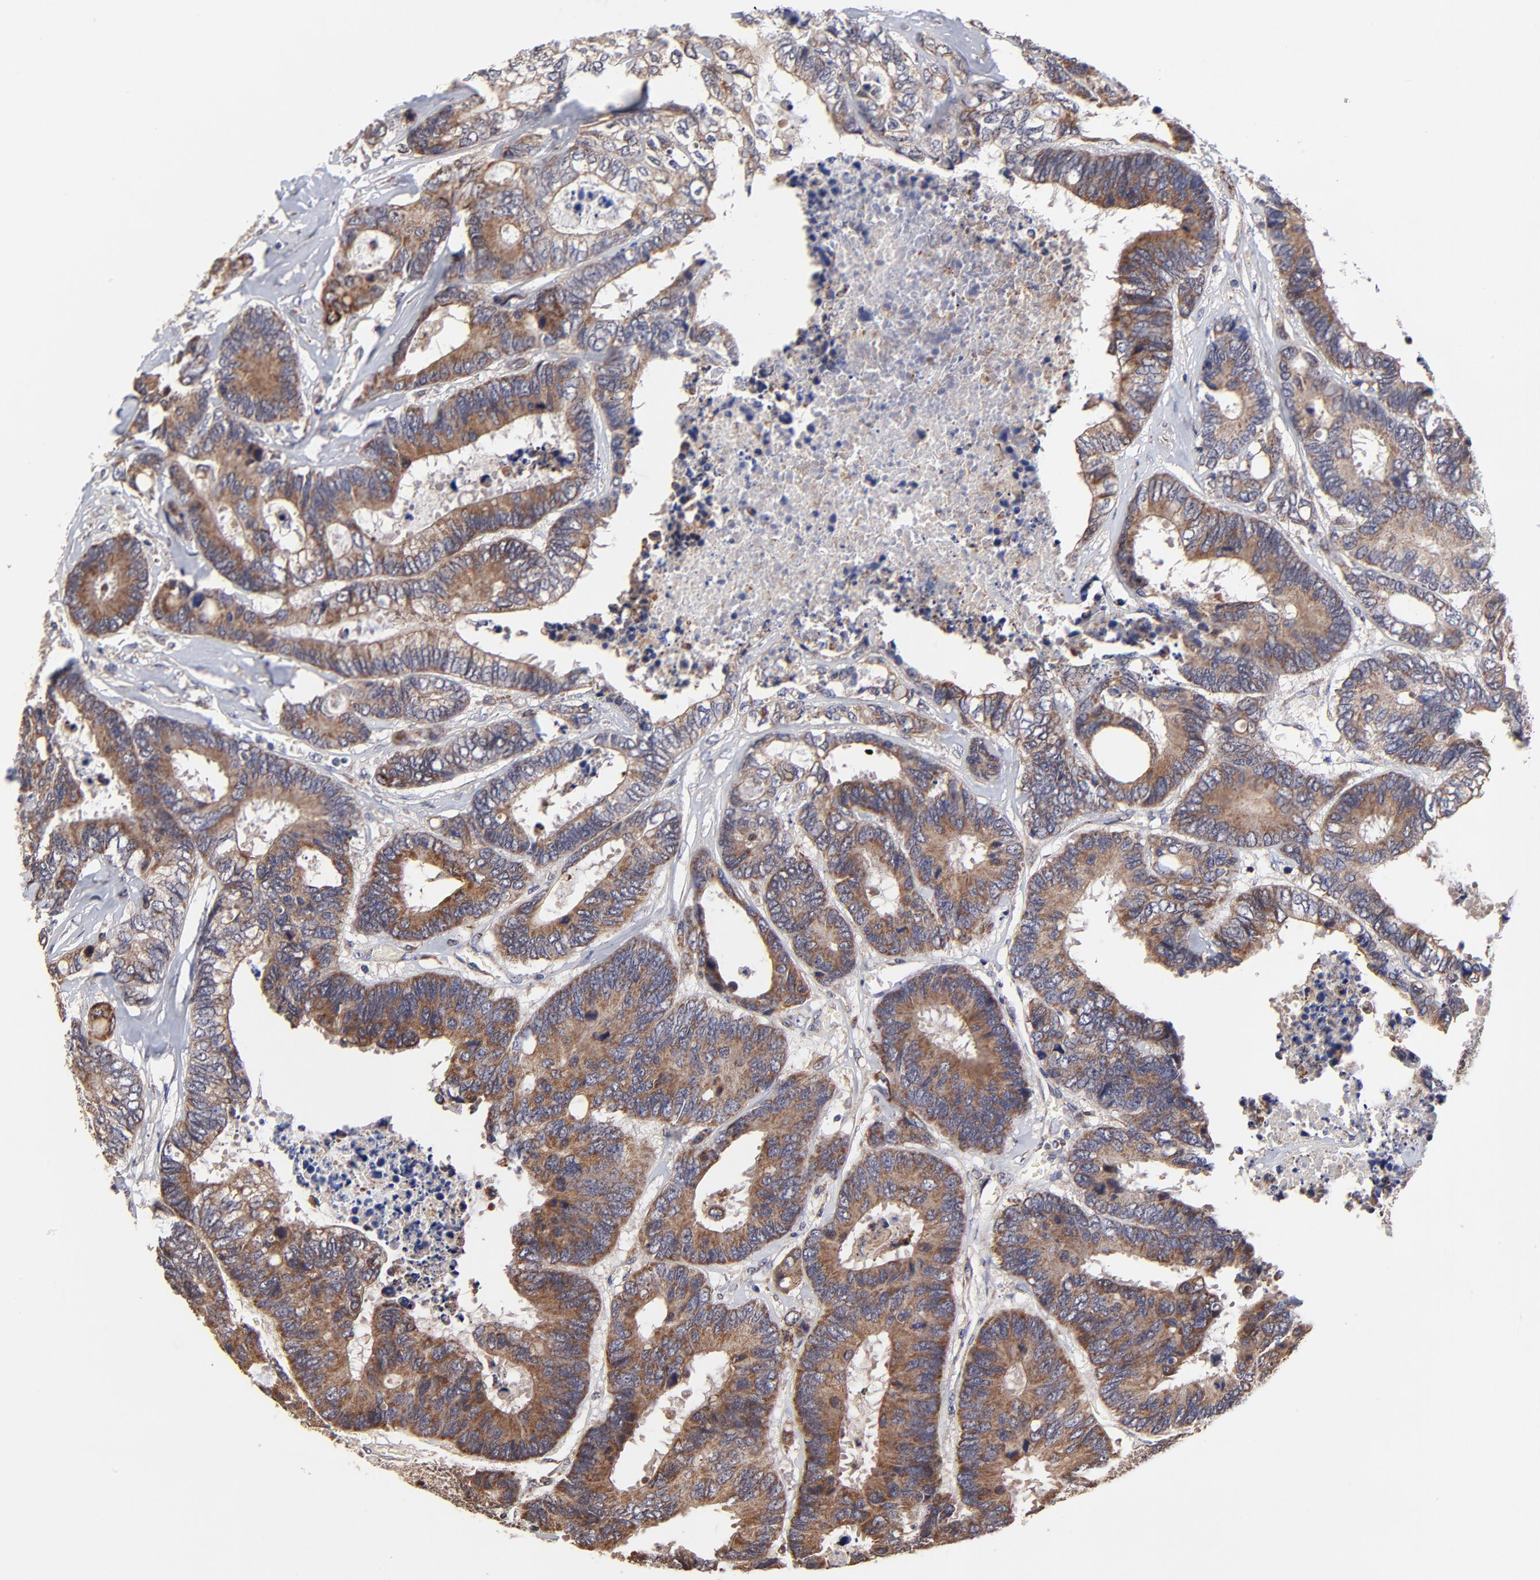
{"staining": {"intensity": "moderate", "quantity": ">75%", "location": "cytoplasmic/membranous"}, "tissue": "colorectal cancer", "cell_type": "Tumor cells", "image_type": "cancer", "snomed": [{"axis": "morphology", "description": "Adenocarcinoma, NOS"}, {"axis": "topography", "description": "Rectum"}], "caption": "Colorectal adenocarcinoma stained with immunohistochemistry reveals moderate cytoplasmic/membranous staining in about >75% of tumor cells. Immunohistochemistry (ihc) stains the protein in brown and the nuclei are stained blue.", "gene": "FBXL12", "patient": {"sex": "male", "age": 55}}